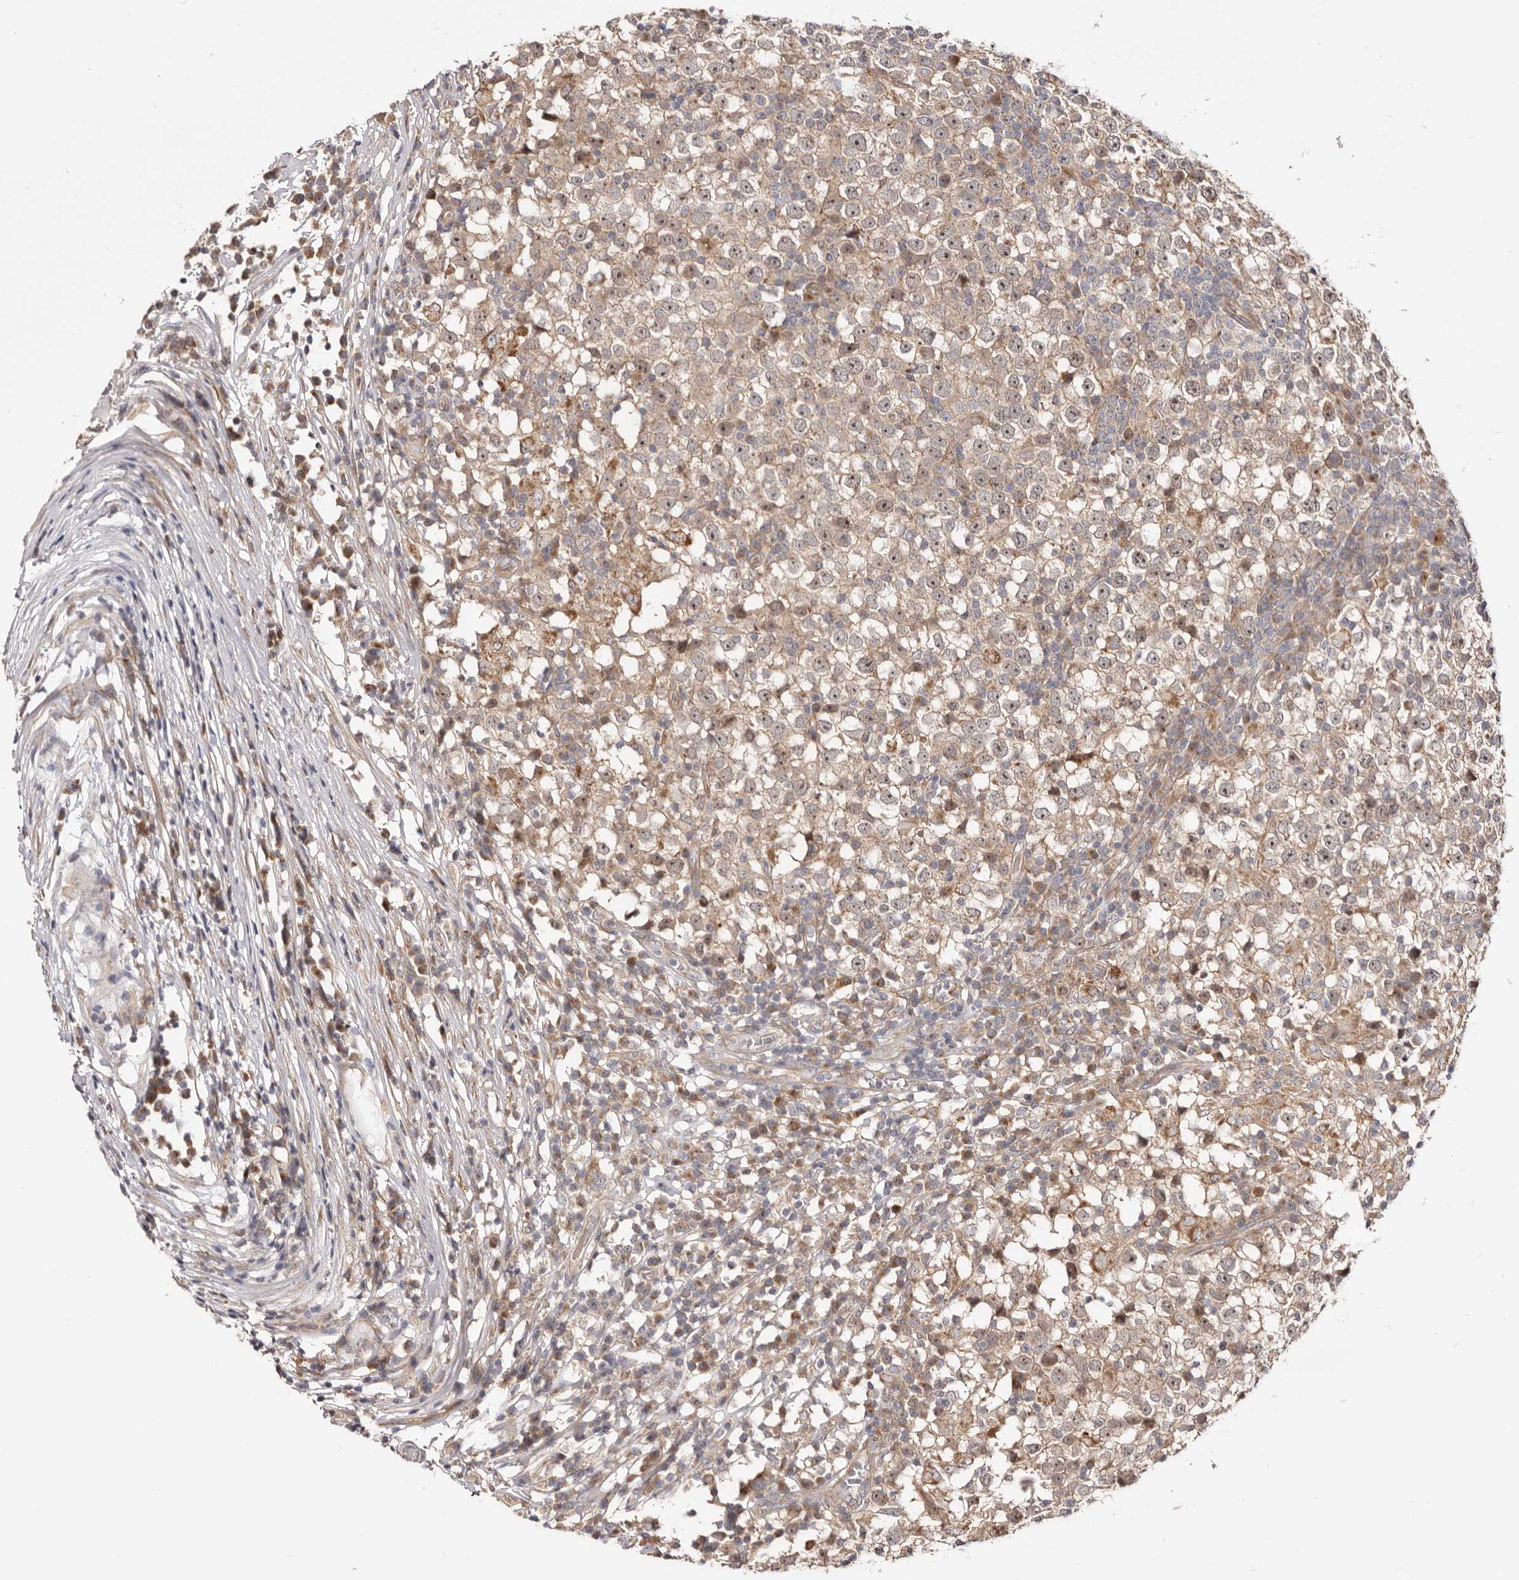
{"staining": {"intensity": "weak", "quantity": ">75%", "location": "cytoplasmic/membranous,nuclear"}, "tissue": "testis cancer", "cell_type": "Tumor cells", "image_type": "cancer", "snomed": [{"axis": "morphology", "description": "Seminoma, NOS"}, {"axis": "topography", "description": "Testis"}], "caption": "Seminoma (testis) tissue demonstrates weak cytoplasmic/membranous and nuclear expression in about >75% of tumor cells The protein of interest is shown in brown color, while the nuclei are stained blue.", "gene": "GPATCH4", "patient": {"sex": "male", "age": 65}}